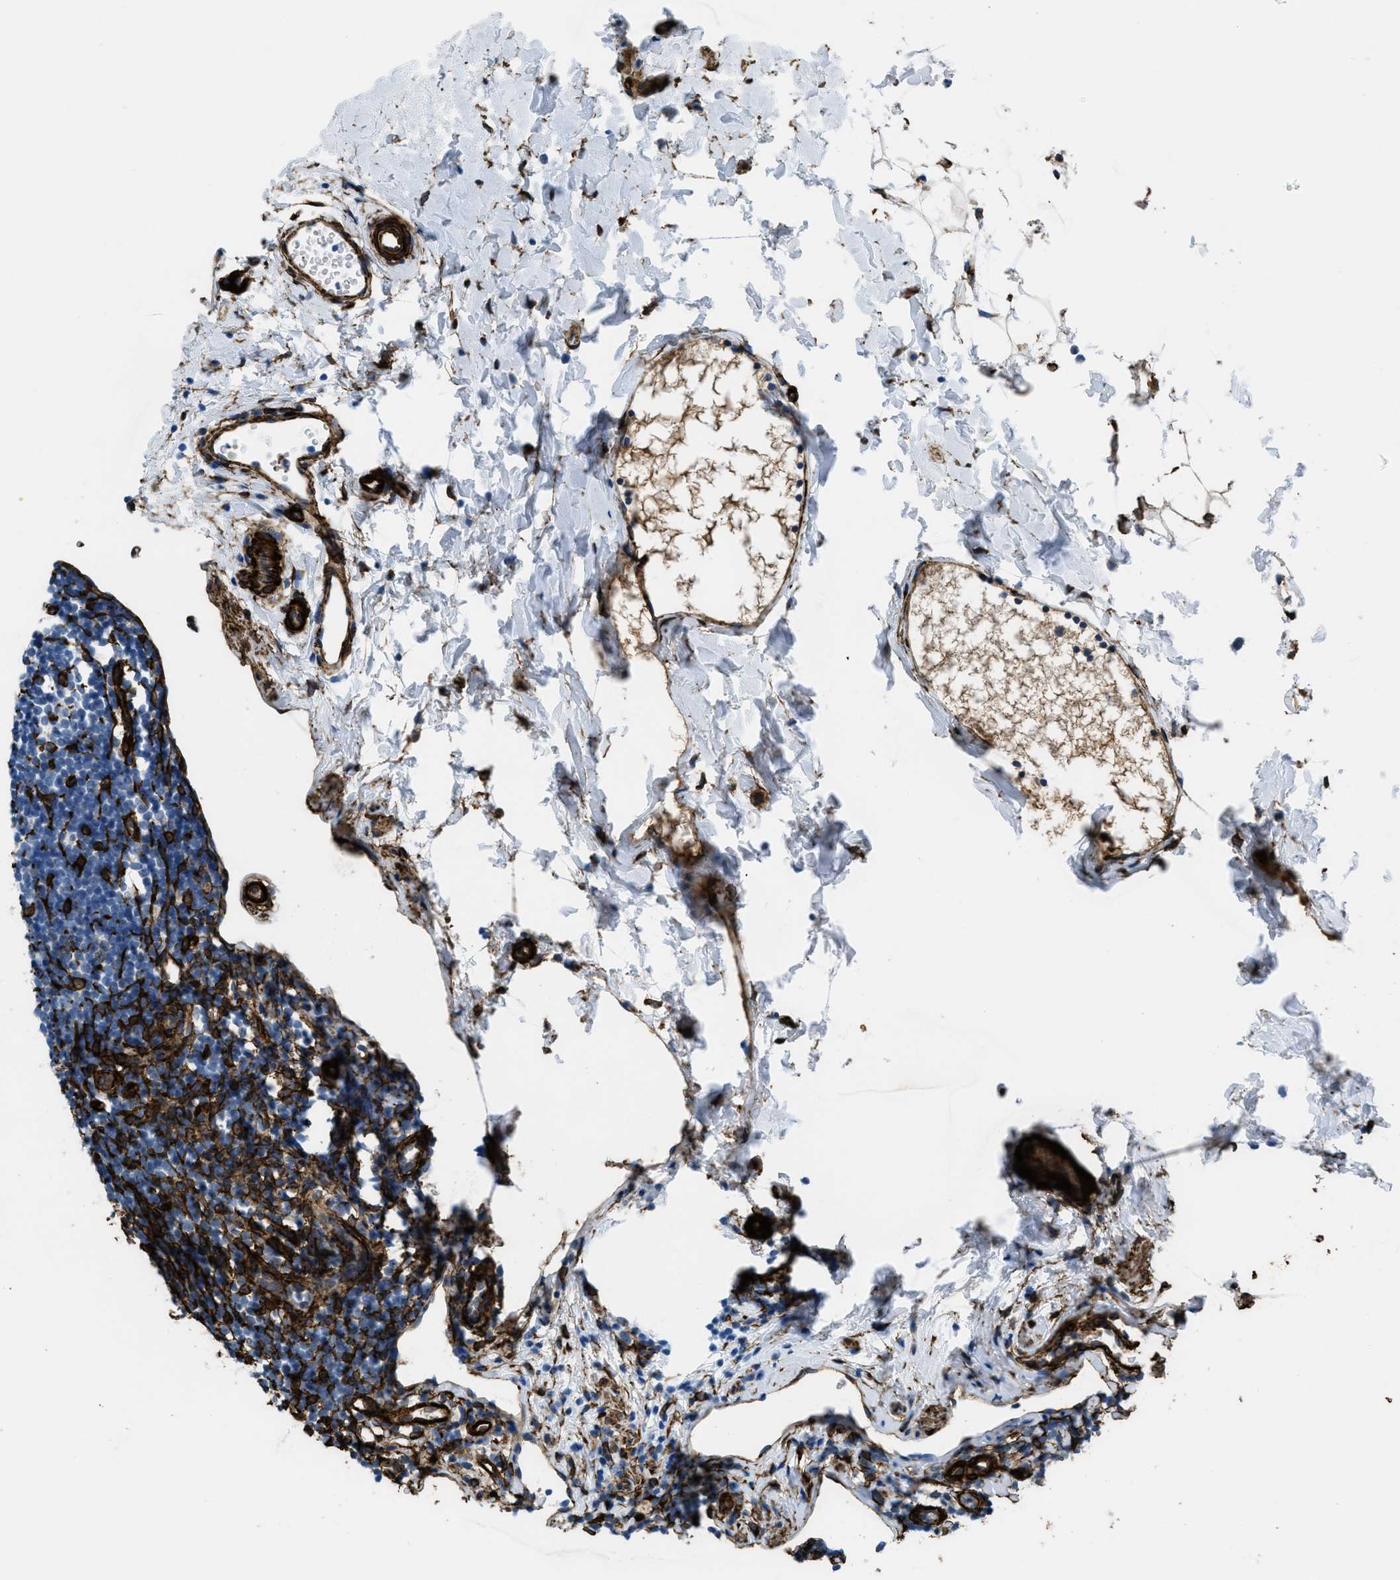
{"staining": {"intensity": "moderate", "quantity": ">75%", "location": "cytoplasmic/membranous"}, "tissue": "appendix", "cell_type": "Glandular cells", "image_type": "normal", "snomed": [{"axis": "morphology", "description": "Normal tissue, NOS"}, {"axis": "topography", "description": "Appendix"}], "caption": "A high-resolution image shows IHC staining of normal appendix, which shows moderate cytoplasmic/membranous expression in approximately >75% of glandular cells.", "gene": "CALD1", "patient": {"sex": "female", "age": 20}}